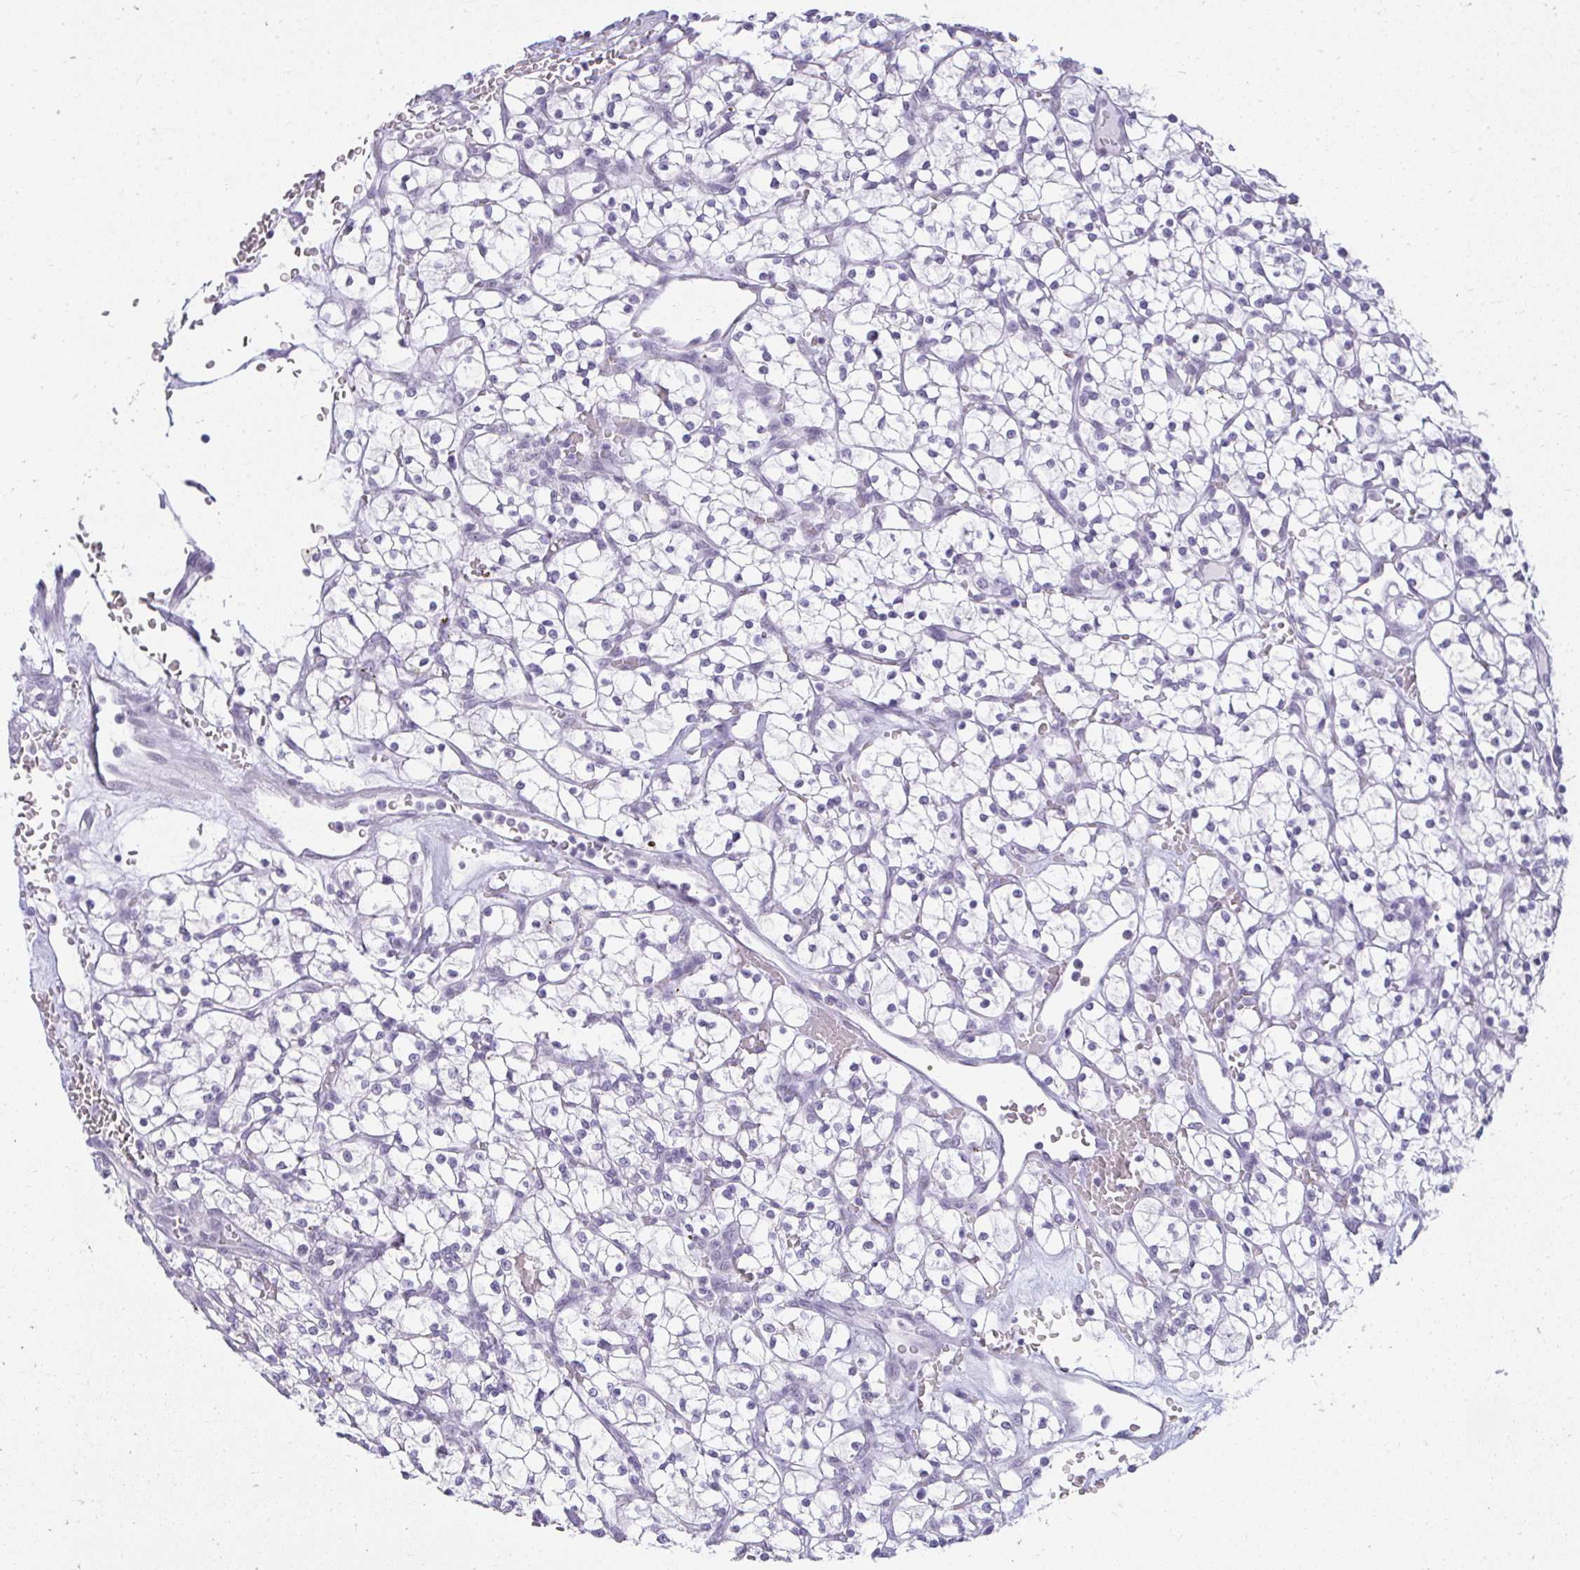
{"staining": {"intensity": "negative", "quantity": "none", "location": "none"}, "tissue": "renal cancer", "cell_type": "Tumor cells", "image_type": "cancer", "snomed": [{"axis": "morphology", "description": "Adenocarcinoma, NOS"}, {"axis": "topography", "description": "Kidney"}], "caption": "Protein analysis of renal cancer demonstrates no significant positivity in tumor cells. (DAB (3,3'-diaminobenzidine) IHC with hematoxylin counter stain).", "gene": "PLA2G1B", "patient": {"sex": "female", "age": 64}}